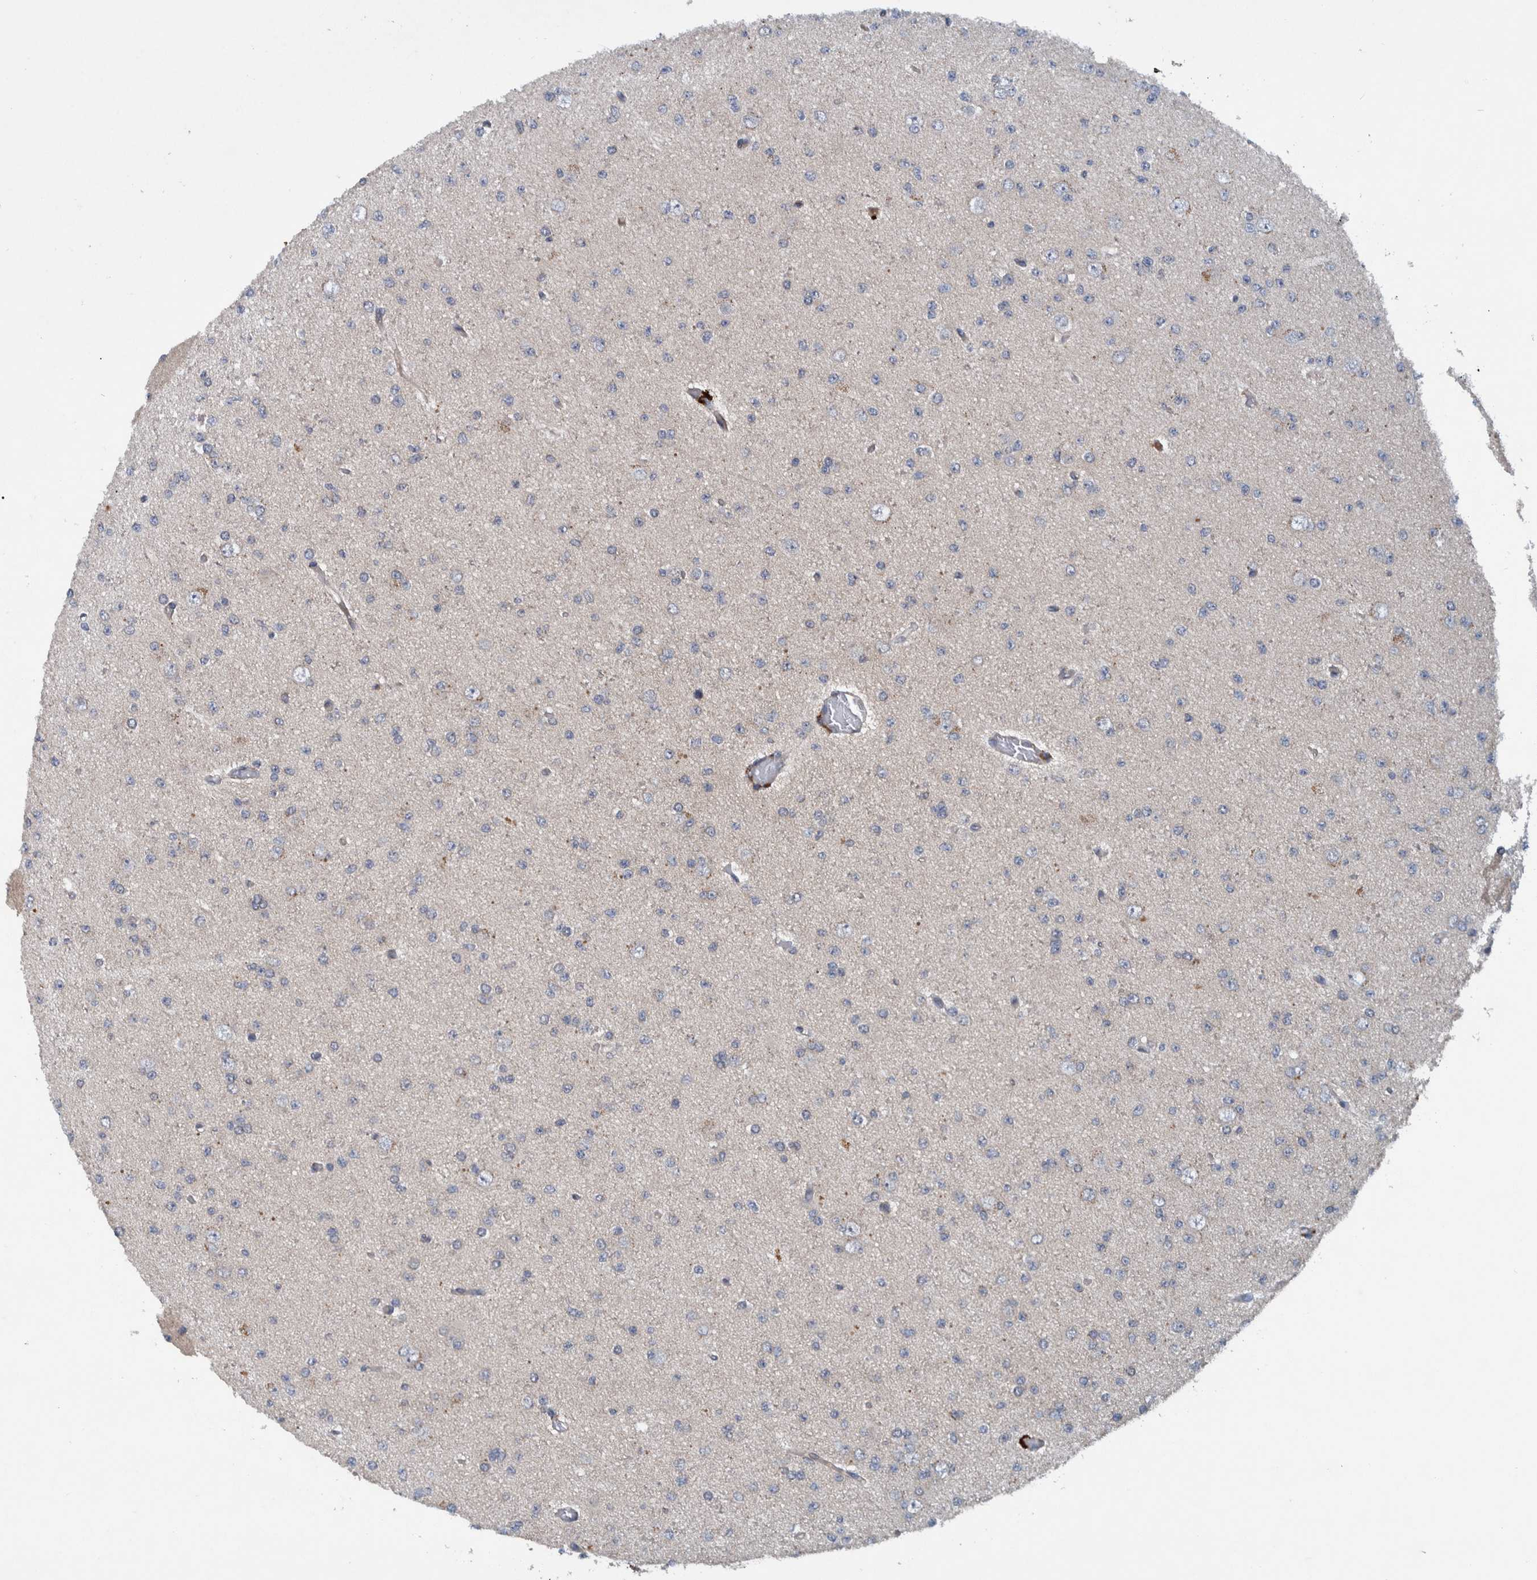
{"staining": {"intensity": "negative", "quantity": "none", "location": "none"}, "tissue": "glioma", "cell_type": "Tumor cells", "image_type": "cancer", "snomed": [{"axis": "morphology", "description": "Glioma, malignant, Low grade"}, {"axis": "topography", "description": "Brain"}], "caption": "Immunohistochemical staining of low-grade glioma (malignant) exhibits no significant staining in tumor cells. (Brightfield microscopy of DAB (3,3'-diaminobenzidine) immunohistochemistry at high magnification).", "gene": "ITIH3", "patient": {"sex": "female", "age": 22}}